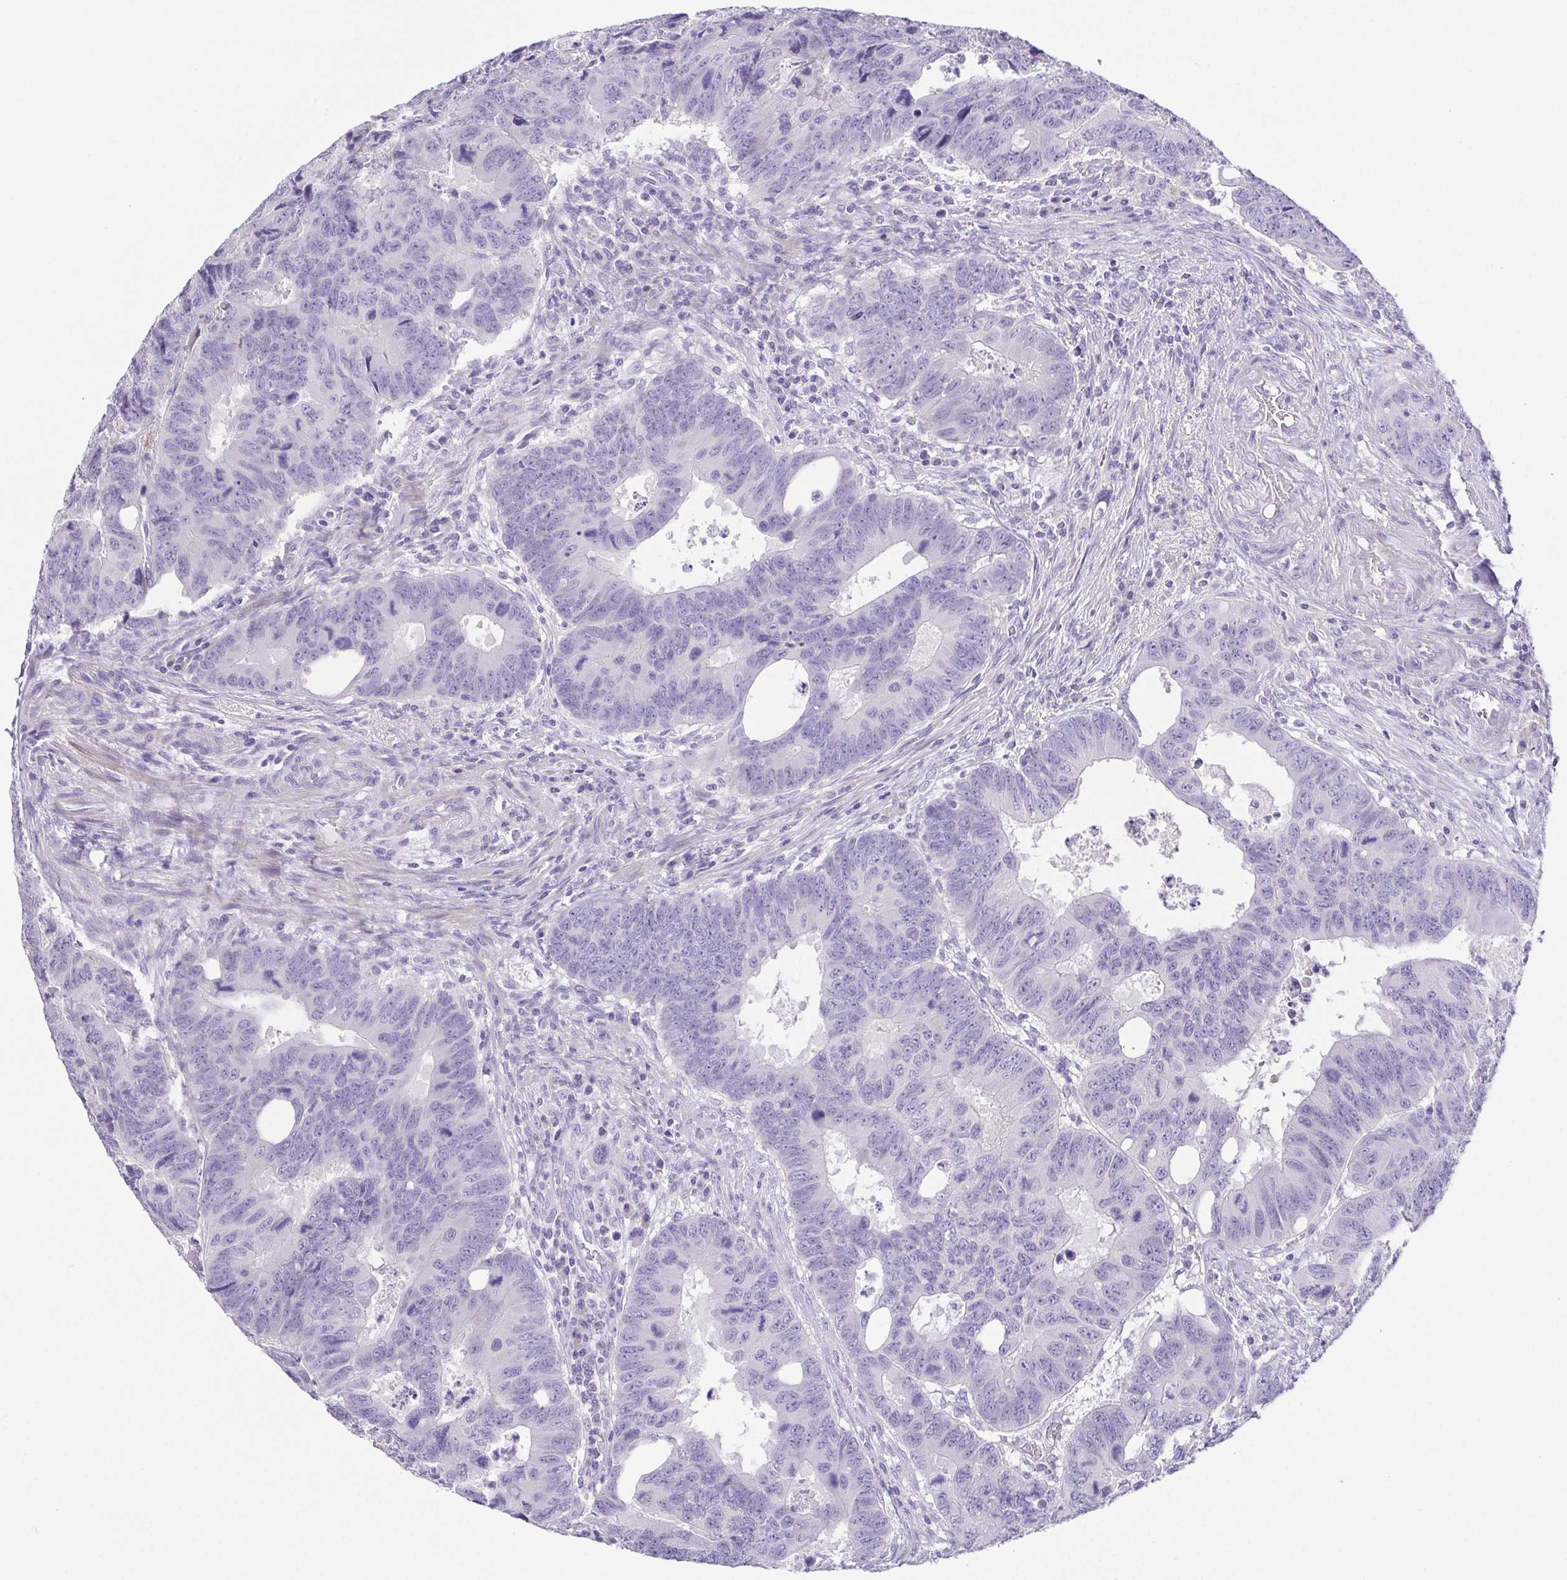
{"staining": {"intensity": "negative", "quantity": "none", "location": "none"}, "tissue": "colorectal cancer", "cell_type": "Tumor cells", "image_type": "cancer", "snomed": [{"axis": "morphology", "description": "Adenocarcinoma, NOS"}, {"axis": "topography", "description": "Colon"}], "caption": "Human colorectal cancer stained for a protein using immunohistochemistry (IHC) demonstrates no staining in tumor cells.", "gene": "HAPLN2", "patient": {"sex": "male", "age": 62}}